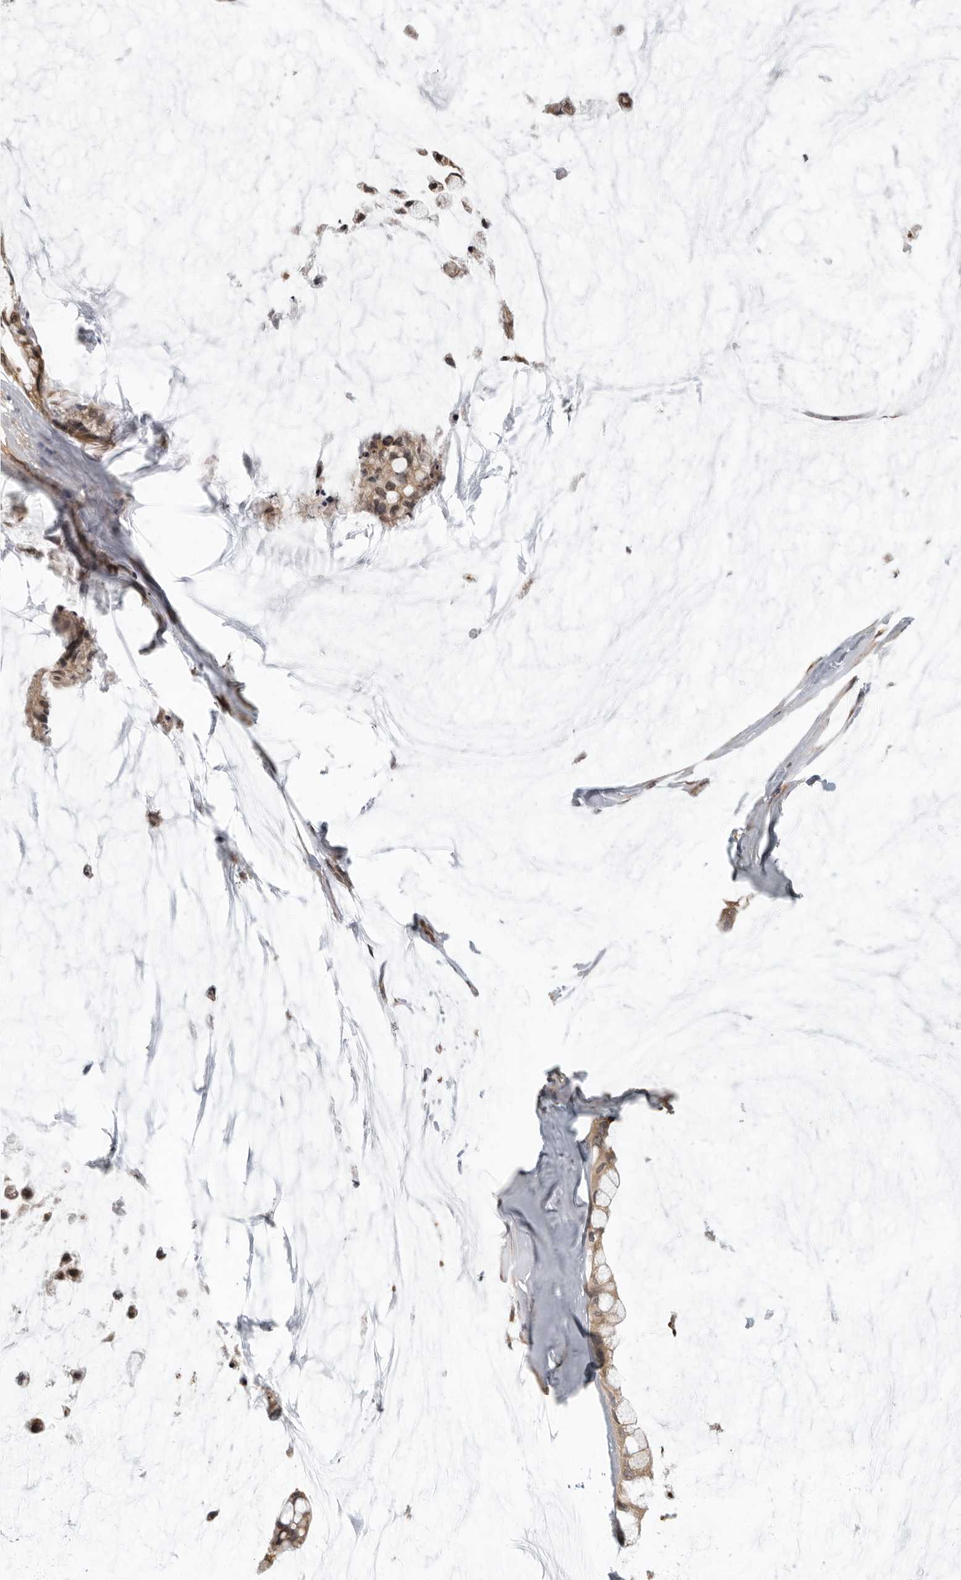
{"staining": {"intensity": "weak", "quantity": ">75%", "location": "cytoplasmic/membranous"}, "tissue": "ovarian cancer", "cell_type": "Tumor cells", "image_type": "cancer", "snomed": [{"axis": "morphology", "description": "Cystadenocarcinoma, mucinous, NOS"}, {"axis": "topography", "description": "Ovary"}], "caption": "Immunohistochemistry histopathology image of ovarian cancer stained for a protein (brown), which reveals low levels of weak cytoplasmic/membranous expression in approximately >75% of tumor cells.", "gene": "PRRC2A", "patient": {"sex": "female", "age": 39}}